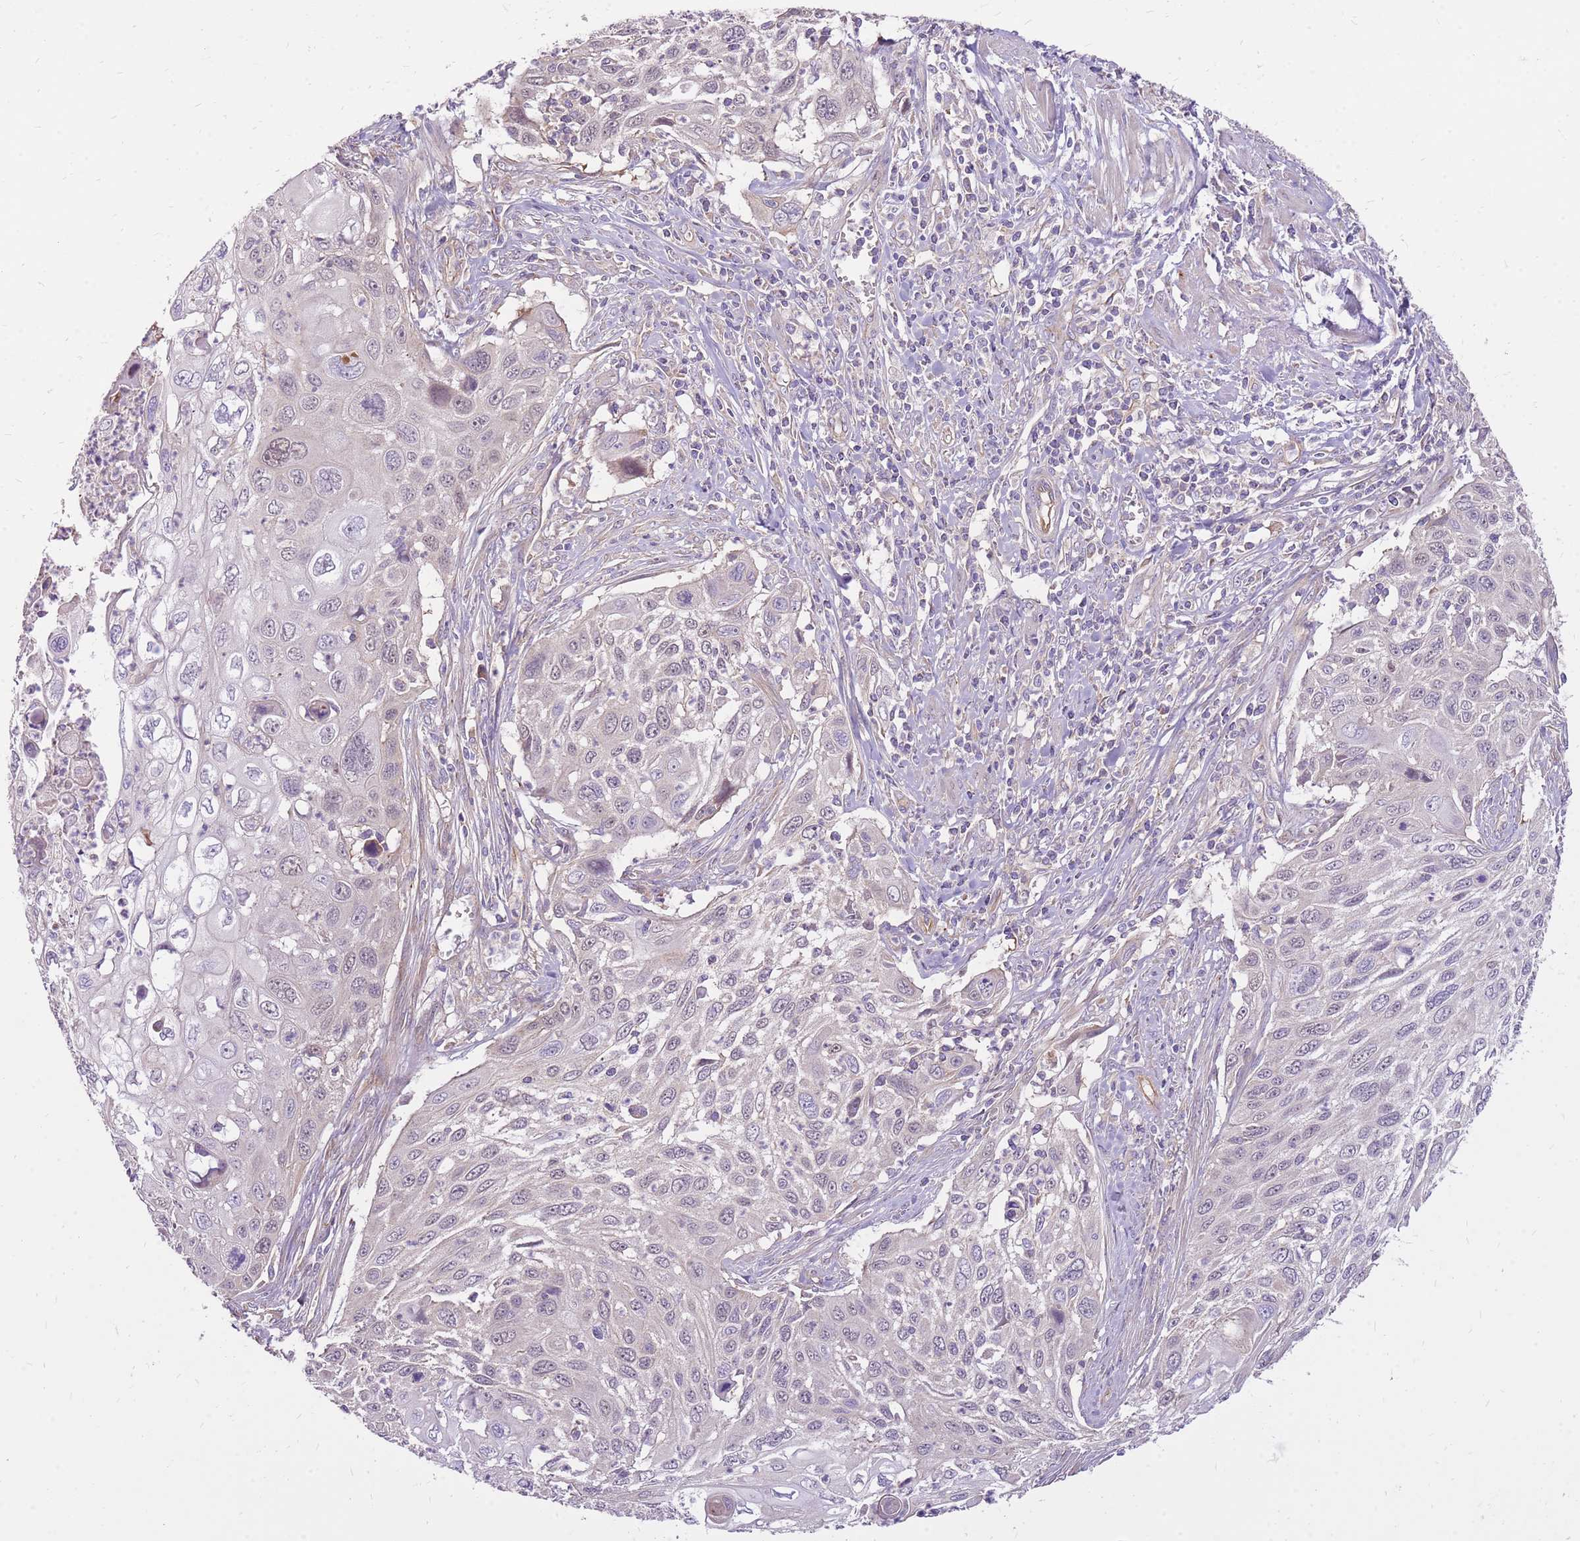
{"staining": {"intensity": "negative", "quantity": "none", "location": "none"}, "tissue": "cervical cancer", "cell_type": "Tumor cells", "image_type": "cancer", "snomed": [{"axis": "morphology", "description": "Squamous cell carcinoma, NOS"}, {"axis": "topography", "description": "Cervix"}], "caption": "The IHC image has no significant staining in tumor cells of cervical cancer tissue. (Brightfield microscopy of DAB IHC at high magnification).", "gene": "WASHC4", "patient": {"sex": "female", "age": 70}}